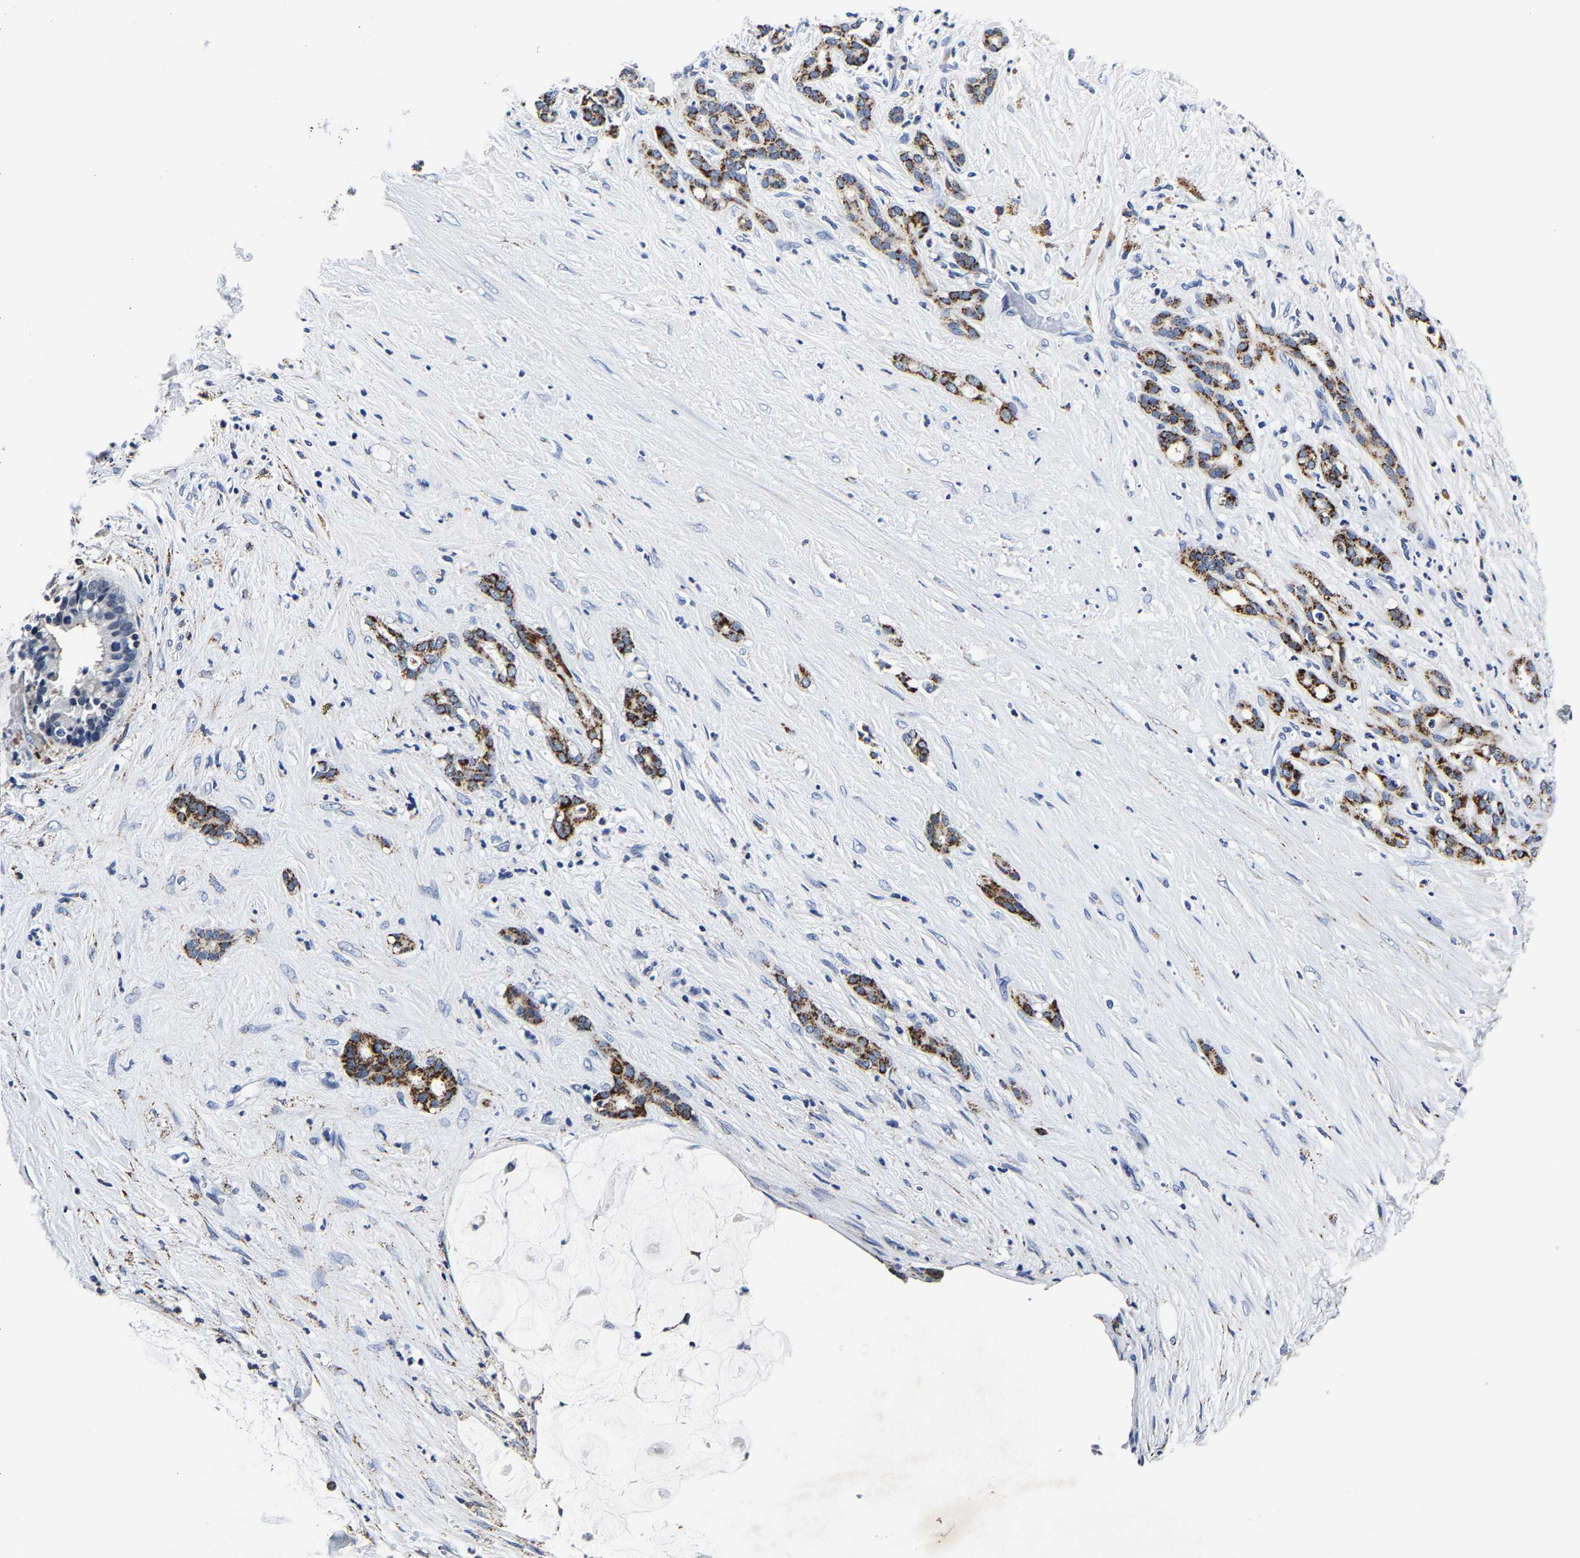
{"staining": {"intensity": "strong", "quantity": "25%-75%", "location": "cytoplasmic/membranous"}, "tissue": "pancreatic cancer", "cell_type": "Tumor cells", "image_type": "cancer", "snomed": [{"axis": "morphology", "description": "Adenocarcinoma, NOS"}, {"axis": "topography", "description": "Pancreas"}], "caption": "Pancreatic cancer tissue reveals strong cytoplasmic/membranous staining in about 25%-75% of tumor cells, visualized by immunohistochemistry.", "gene": "PSPH", "patient": {"sex": "male", "age": 41}}